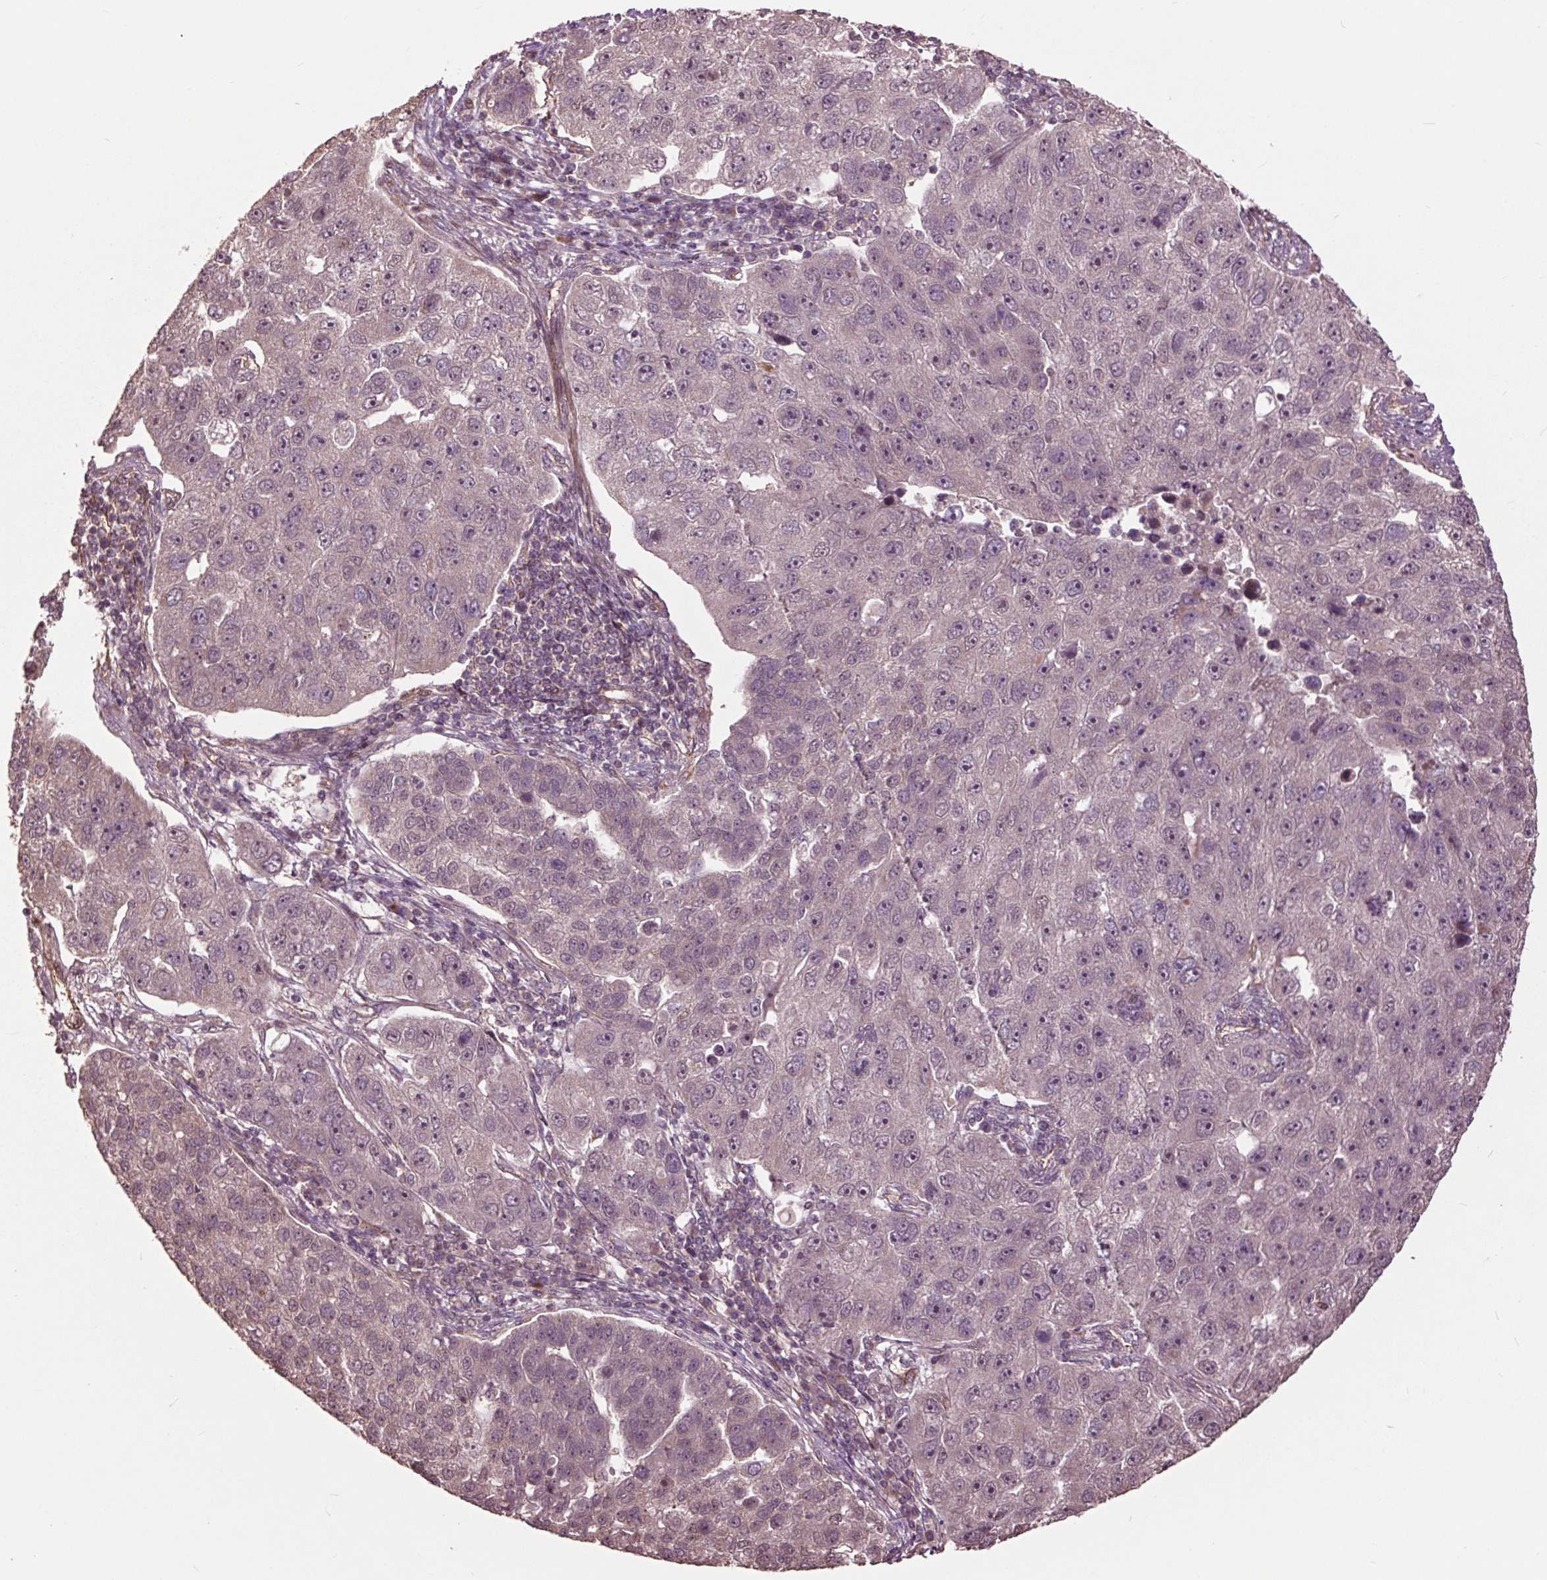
{"staining": {"intensity": "weak", "quantity": "<25%", "location": "cytoplasmic/membranous"}, "tissue": "pancreatic cancer", "cell_type": "Tumor cells", "image_type": "cancer", "snomed": [{"axis": "morphology", "description": "Adenocarcinoma, NOS"}, {"axis": "topography", "description": "Pancreas"}], "caption": "Human adenocarcinoma (pancreatic) stained for a protein using IHC exhibits no positivity in tumor cells.", "gene": "CEP95", "patient": {"sex": "female", "age": 61}}